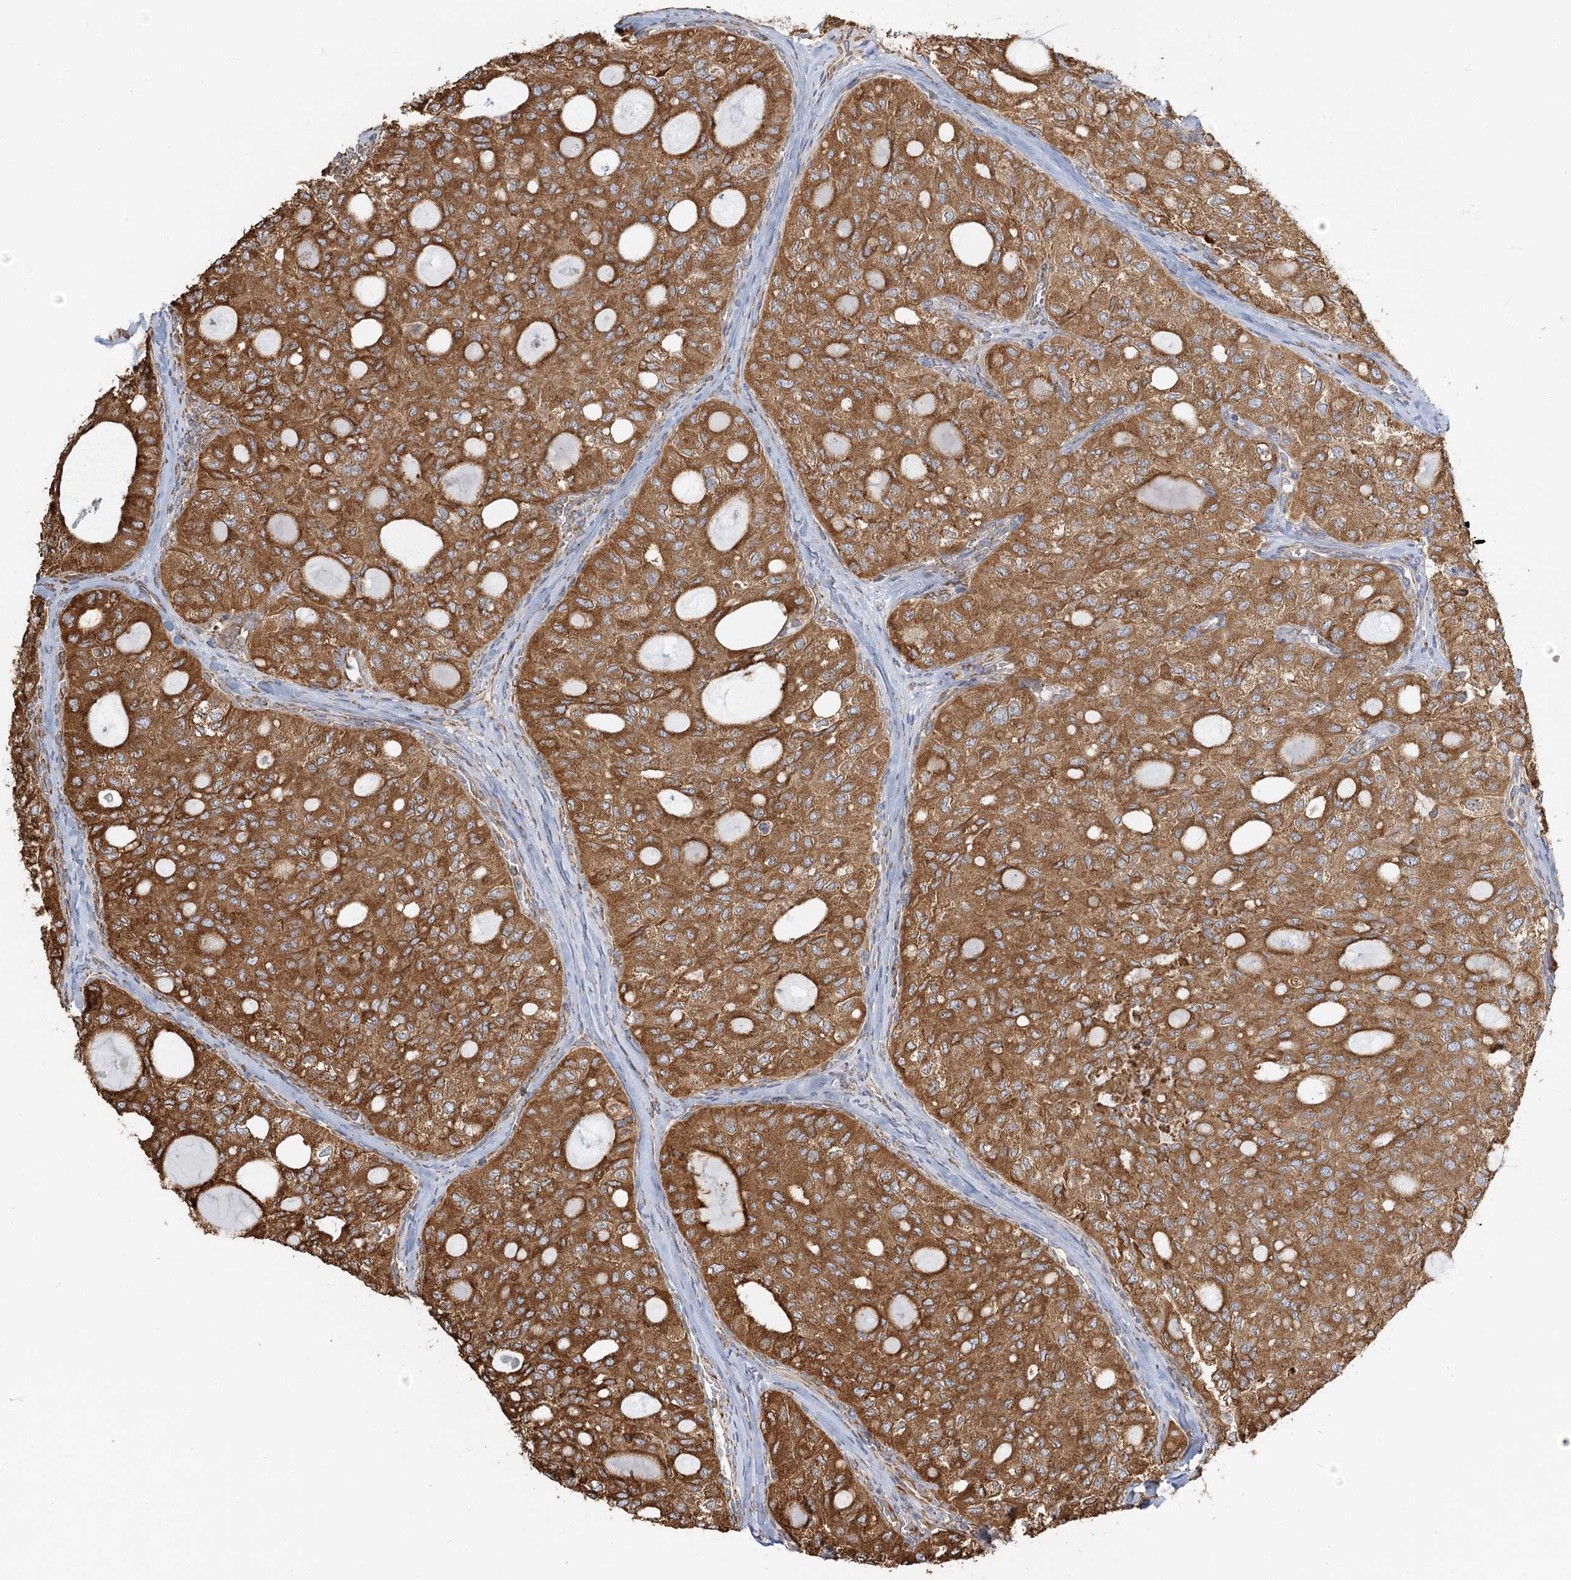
{"staining": {"intensity": "moderate", "quantity": ">75%", "location": "cytoplasmic/membranous"}, "tissue": "thyroid cancer", "cell_type": "Tumor cells", "image_type": "cancer", "snomed": [{"axis": "morphology", "description": "Follicular adenoma carcinoma, NOS"}, {"axis": "topography", "description": "Thyroid gland"}], "caption": "There is medium levels of moderate cytoplasmic/membranous positivity in tumor cells of follicular adenoma carcinoma (thyroid), as demonstrated by immunohistochemical staining (brown color).", "gene": "TAS1R1", "patient": {"sex": "male", "age": 75}}